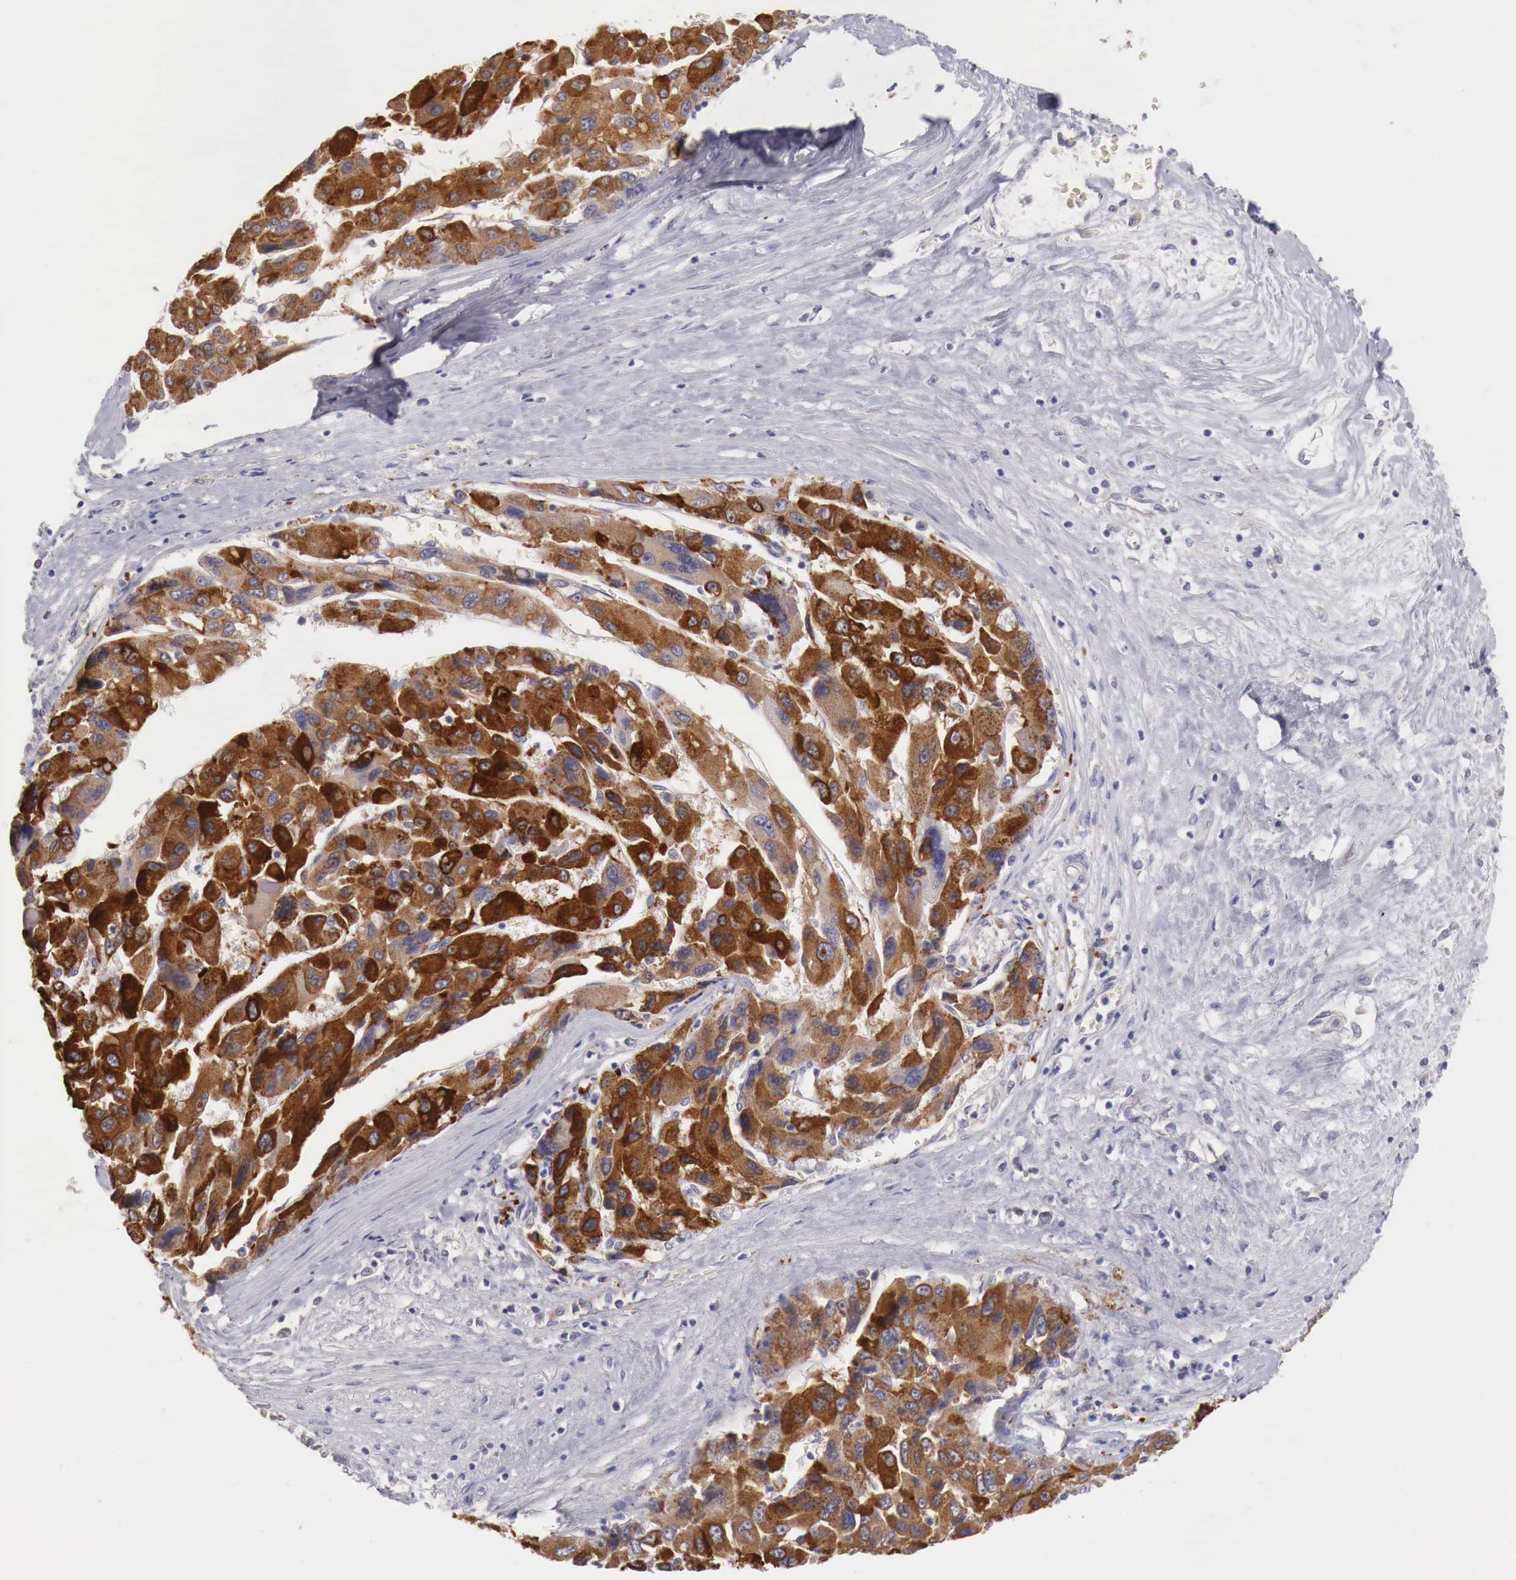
{"staining": {"intensity": "strong", "quantity": ">75%", "location": "cytoplasmic/membranous"}, "tissue": "liver cancer", "cell_type": "Tumor cells", "image_type": "cancer", "snomed": [{"axis": "morphology", "description": "Carcinoma, Hepatocellular, NOS"}, {"axis": "topography", "description": "Liver"}], "caption": "Protein staining of liver hepatocellular carcinoma tissue reveals strong cytoplasmic/membranous expression in approximately >75% of tumor cells.", "gene": "NSDHL", "patient": {"sex": "male", "age": 64}}